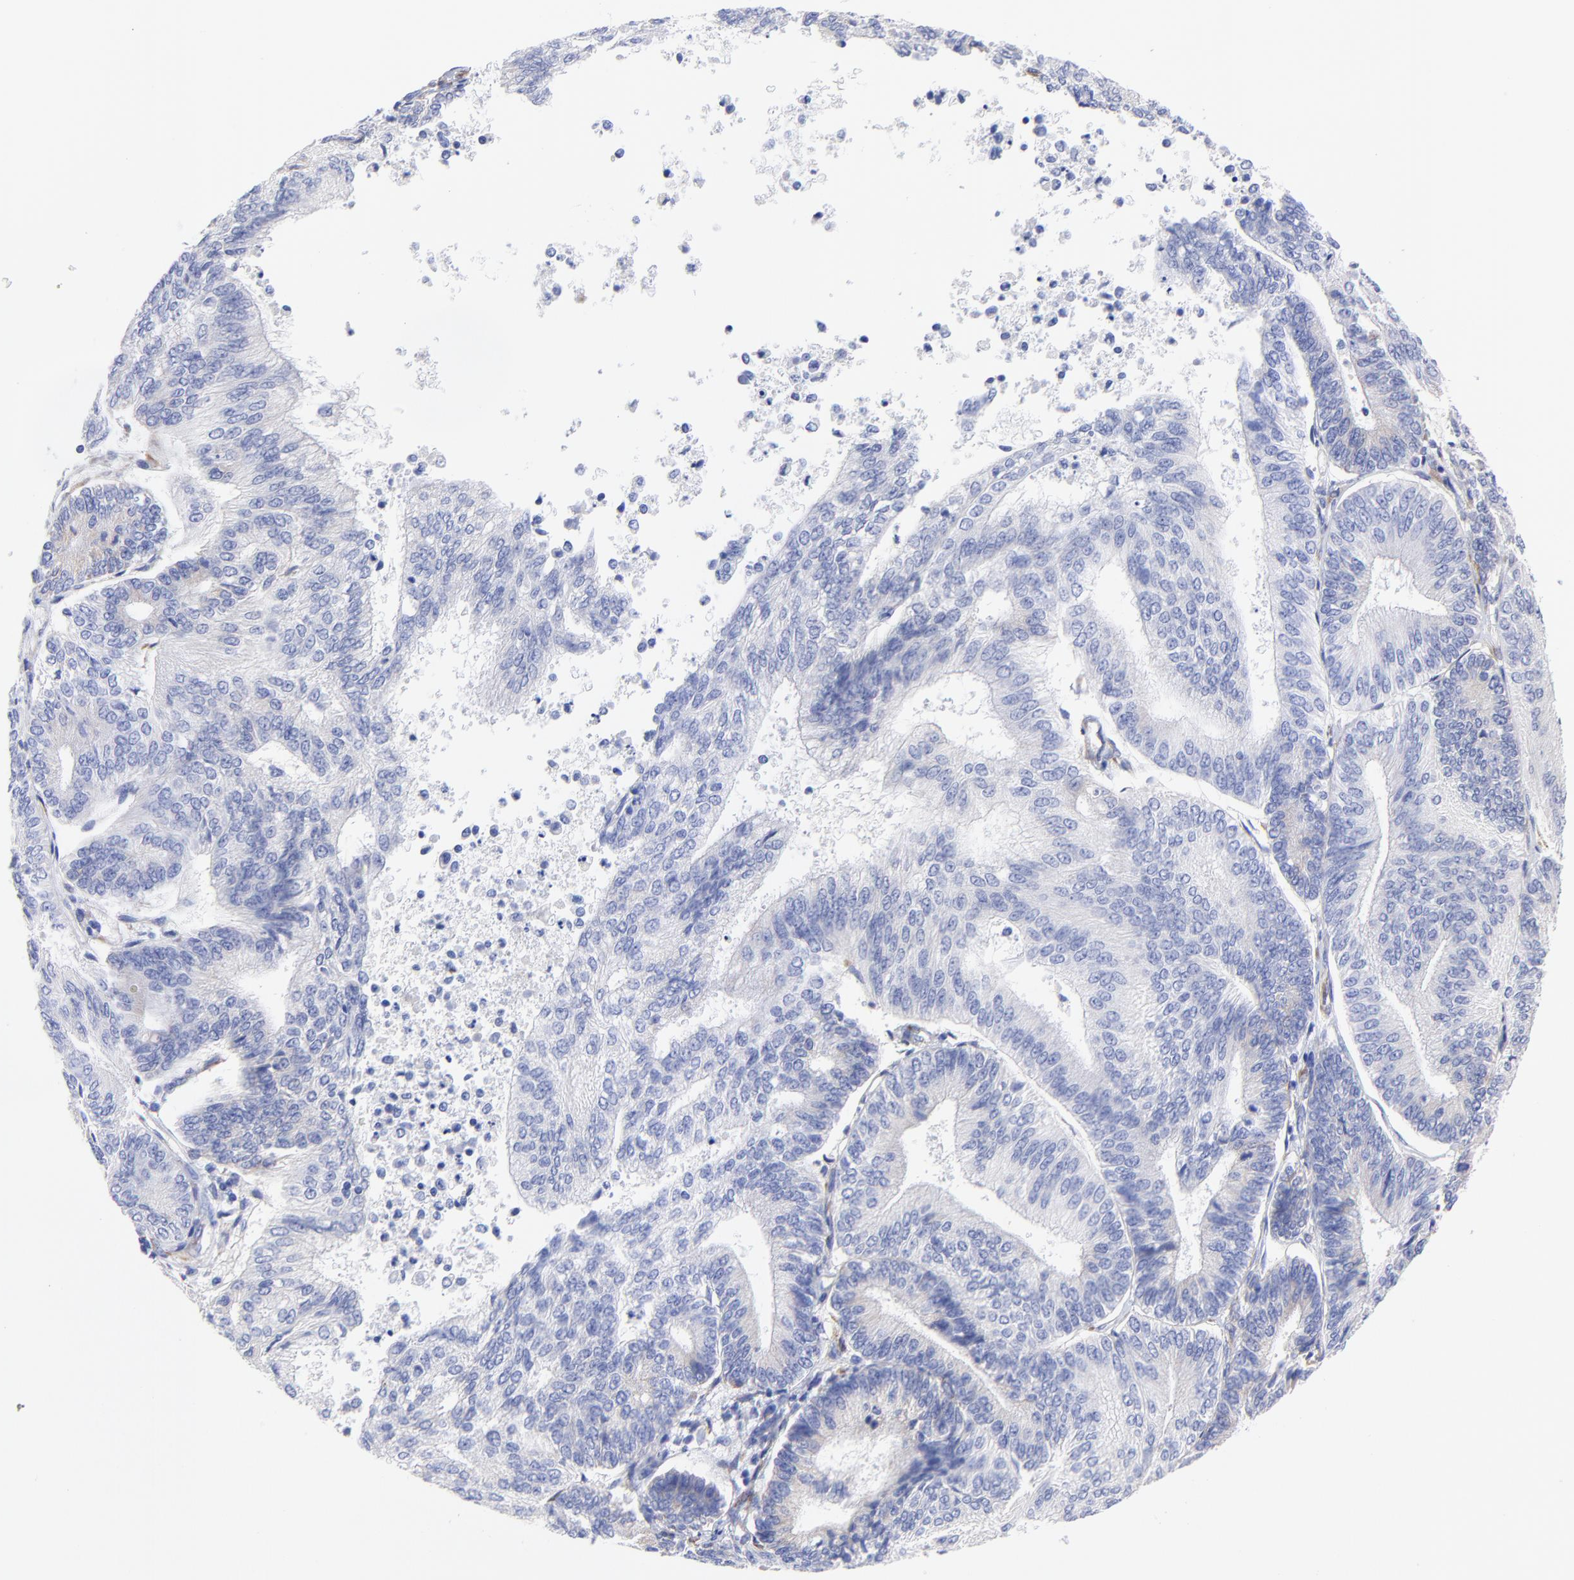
{"staining": {"intensity": "negative", "quantity": "none", "location": "none"}, "tissue": "endometrial cancer", "cell_type": "Tumor cells", "image_type": "cancer", "snomed": [{"axis": "morphology", "description": "Adenocarcinoma, NOS"}, {"axis": "topography", "description": "Endometrium"}], "caption": "DAB immunohistochemical staining of endometrial cancer demonstrates no significant positivity in tumor cells.", "gene": "C1QTNF6", "patient": {"sex": "female", "age": 55}}